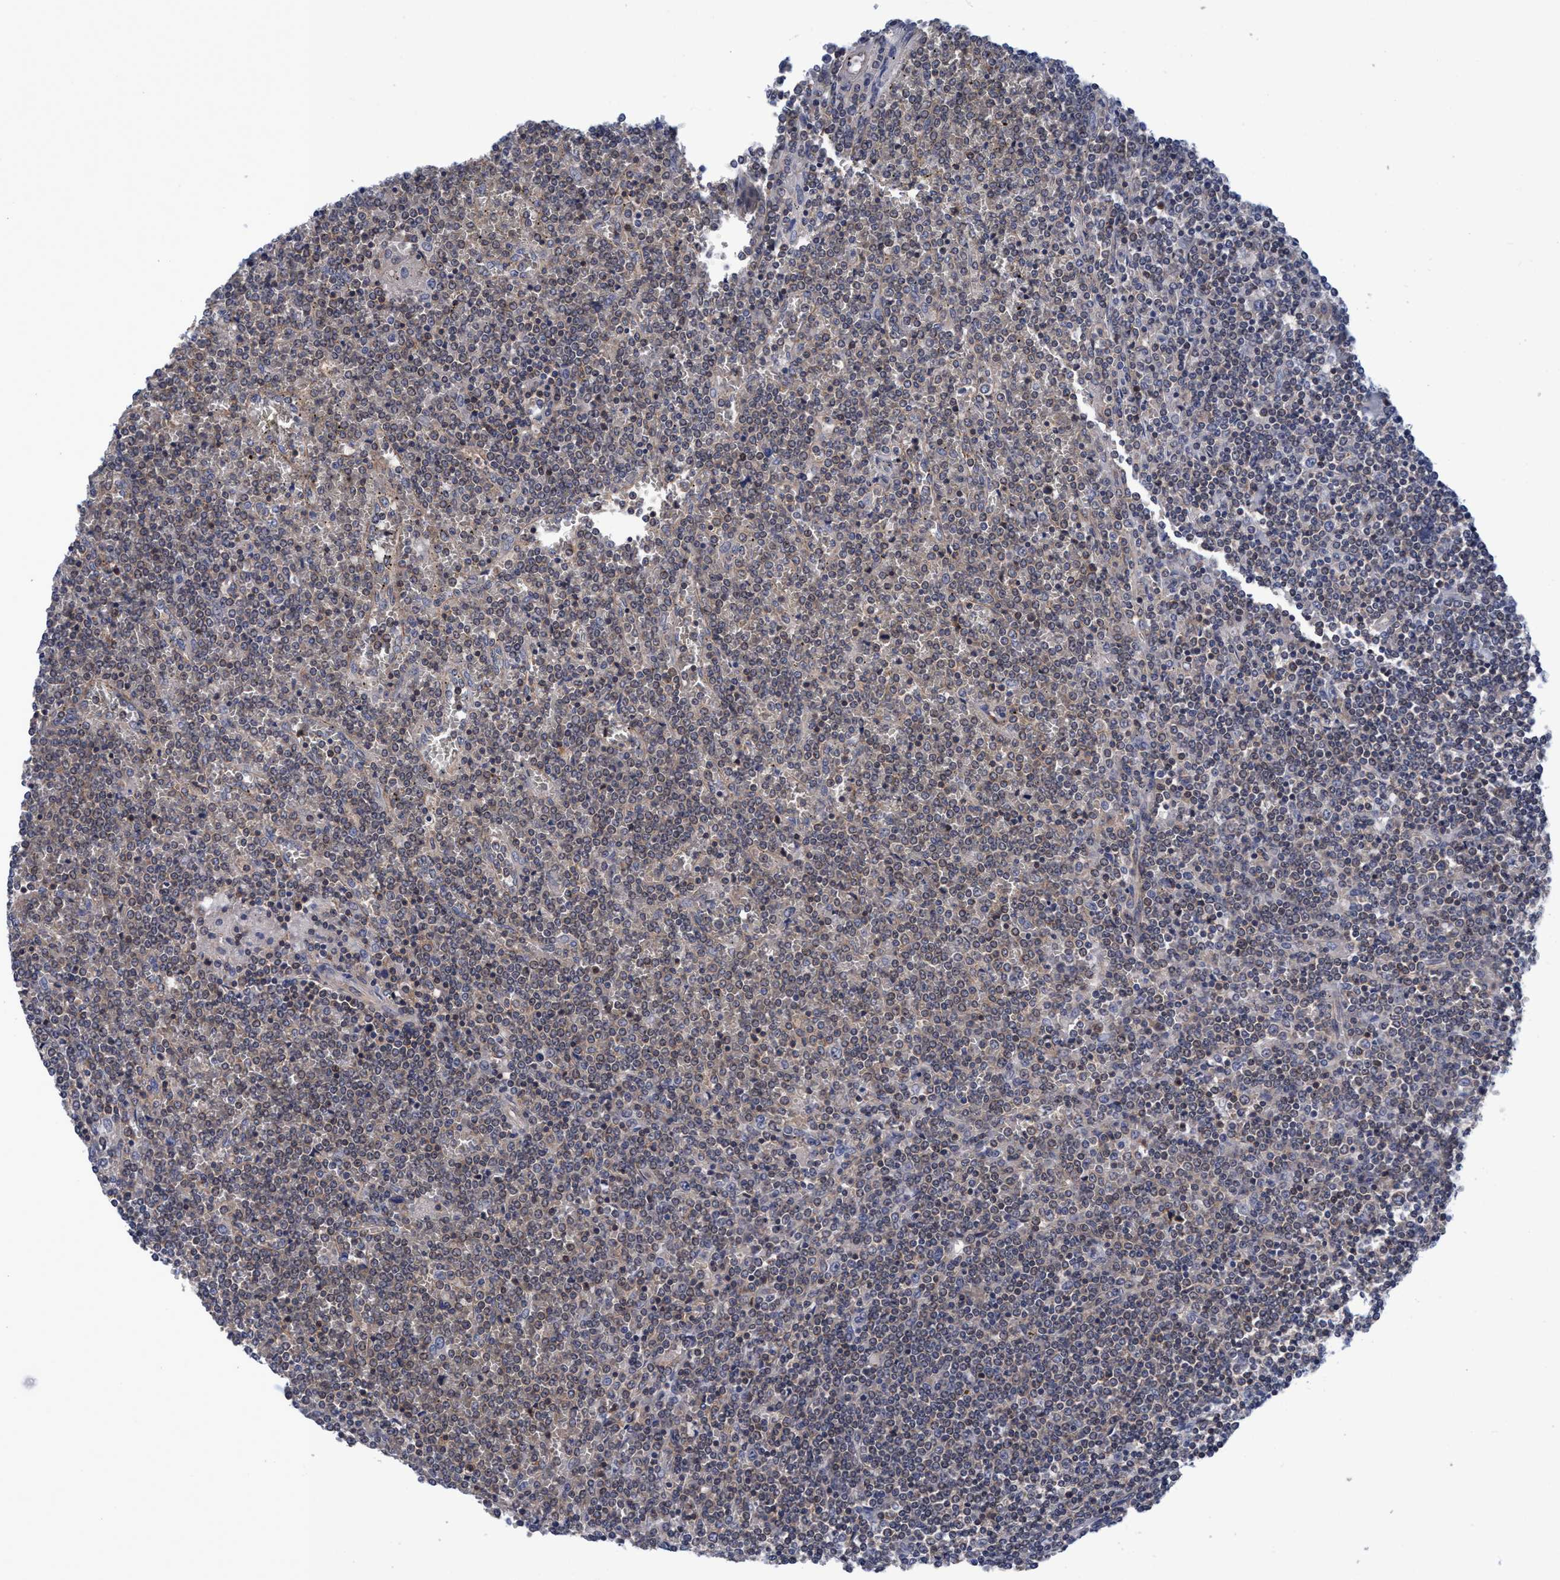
{"staining": {"intensity": "weak", "quantity": "<25%", "location": "cytoplasmic/membranous"}, "tissue": "lymphoma", "cell_type": "Tumor cells", "image_type": "cancer", "snomed": [{"axis": "morphology", "description": "Malignant lymphoma, non-Hodgkin's type, Low grade"}, {"axis": "topography", "description": "Spleen"}], "caption": "A micrograph of lymphoma stained for a protein displays no brown staining in tumor cells. (DAB (3,3'-diaminobenzidine) immunohistochemistry with hematoxylin counter stain).", "gene": "CALCOCO2", "patient": {"sex": "female", "age": 19}}